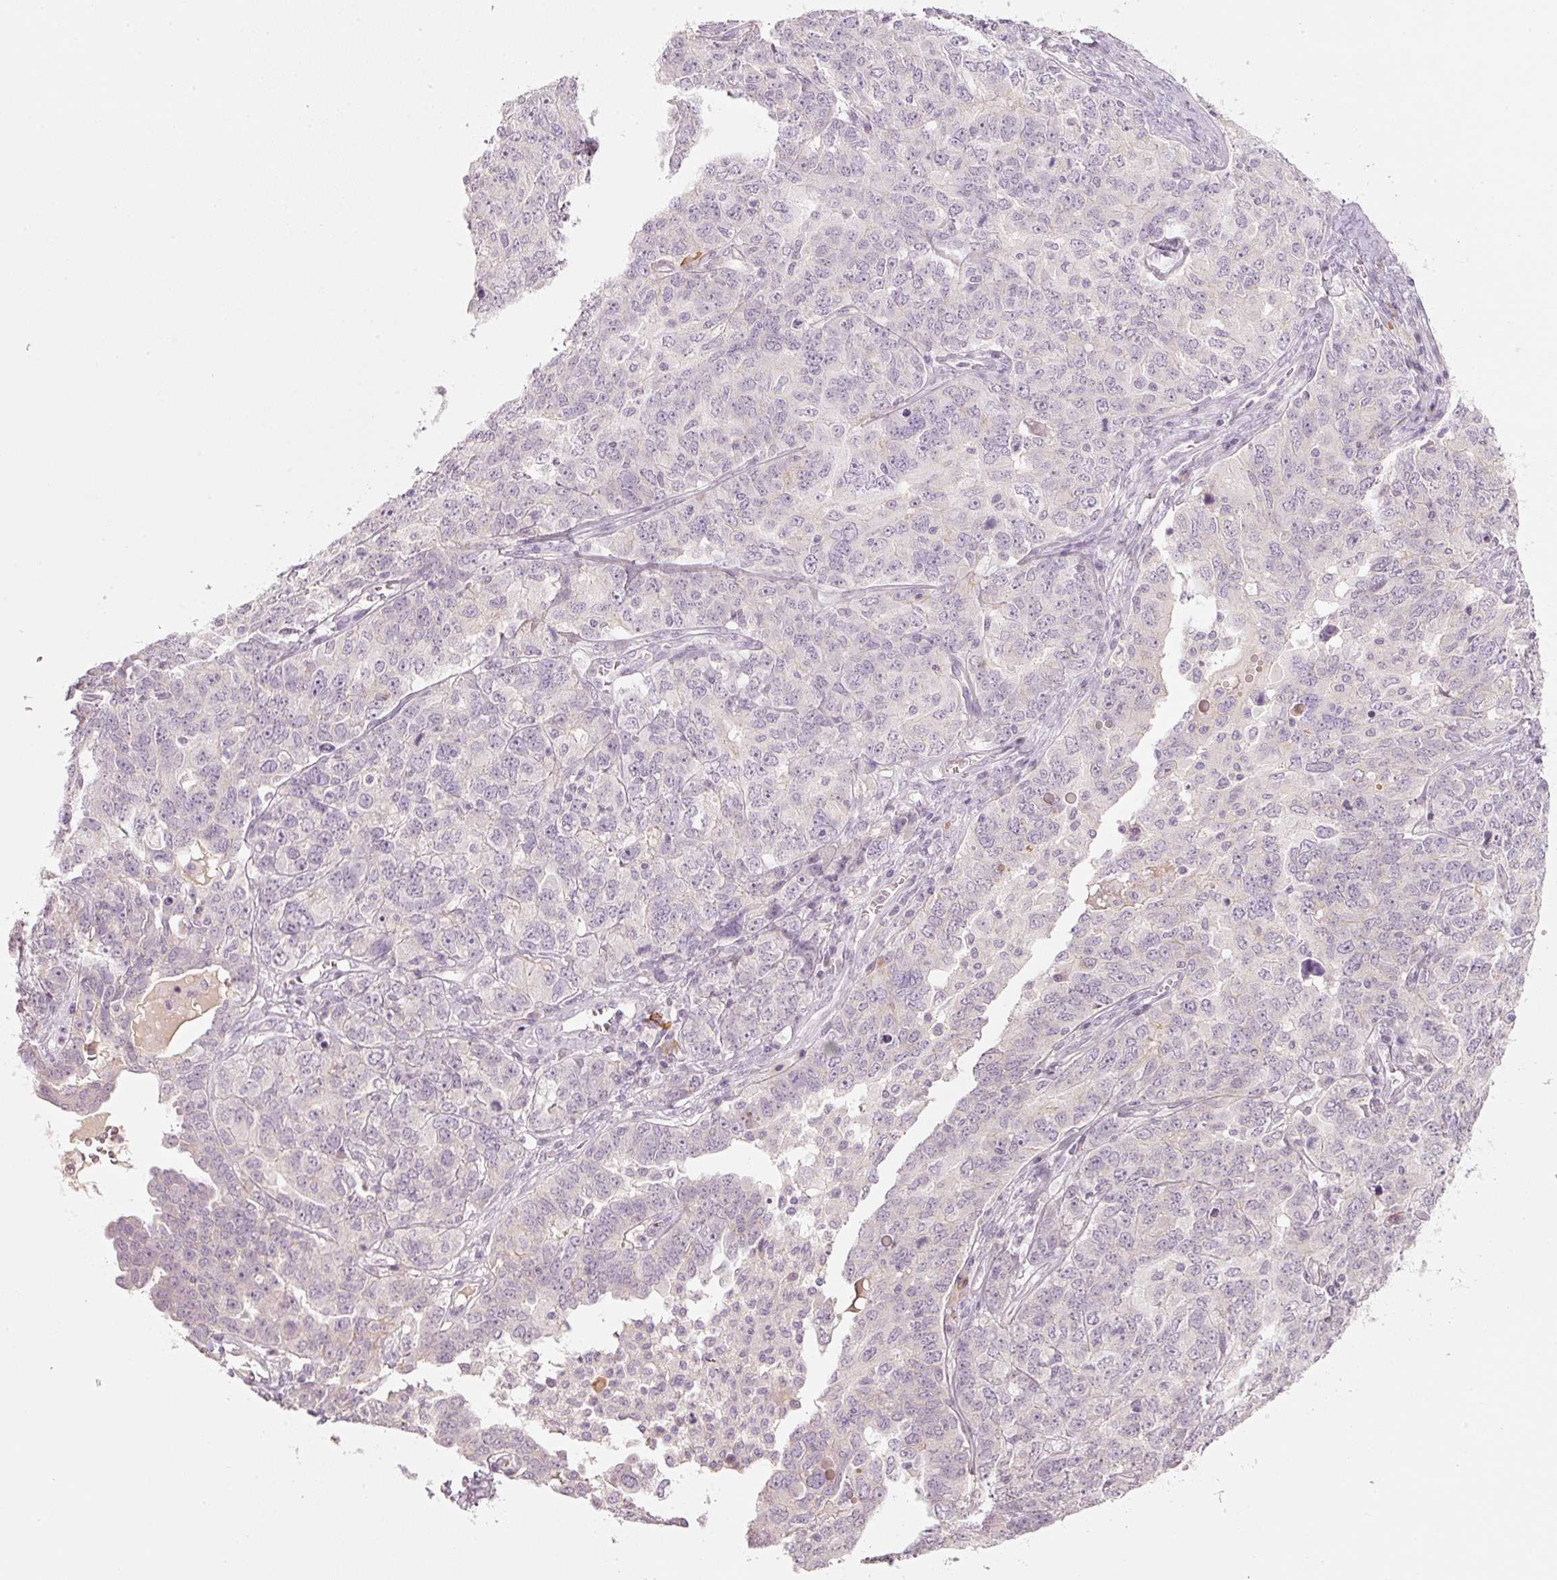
{"staining": {"intensity": "negative", "quantity": "none", "location": "none"}, "tissue": "ovarian cancer", "cell_type": "Tumor cells", "image_type": "cancer", "snomed": [{"axis": "morphology", "description": "Carcinoma, endometroid"}, {"axis": "topography", "description": "Ovary"}], "caption": "Immunohistochemical staining of human endometroid carcinoma (ovarian) displays no significant positivity in tumor cells.", "gene": "STEAP1", "patient": {"sex": "female", "age": 62}}